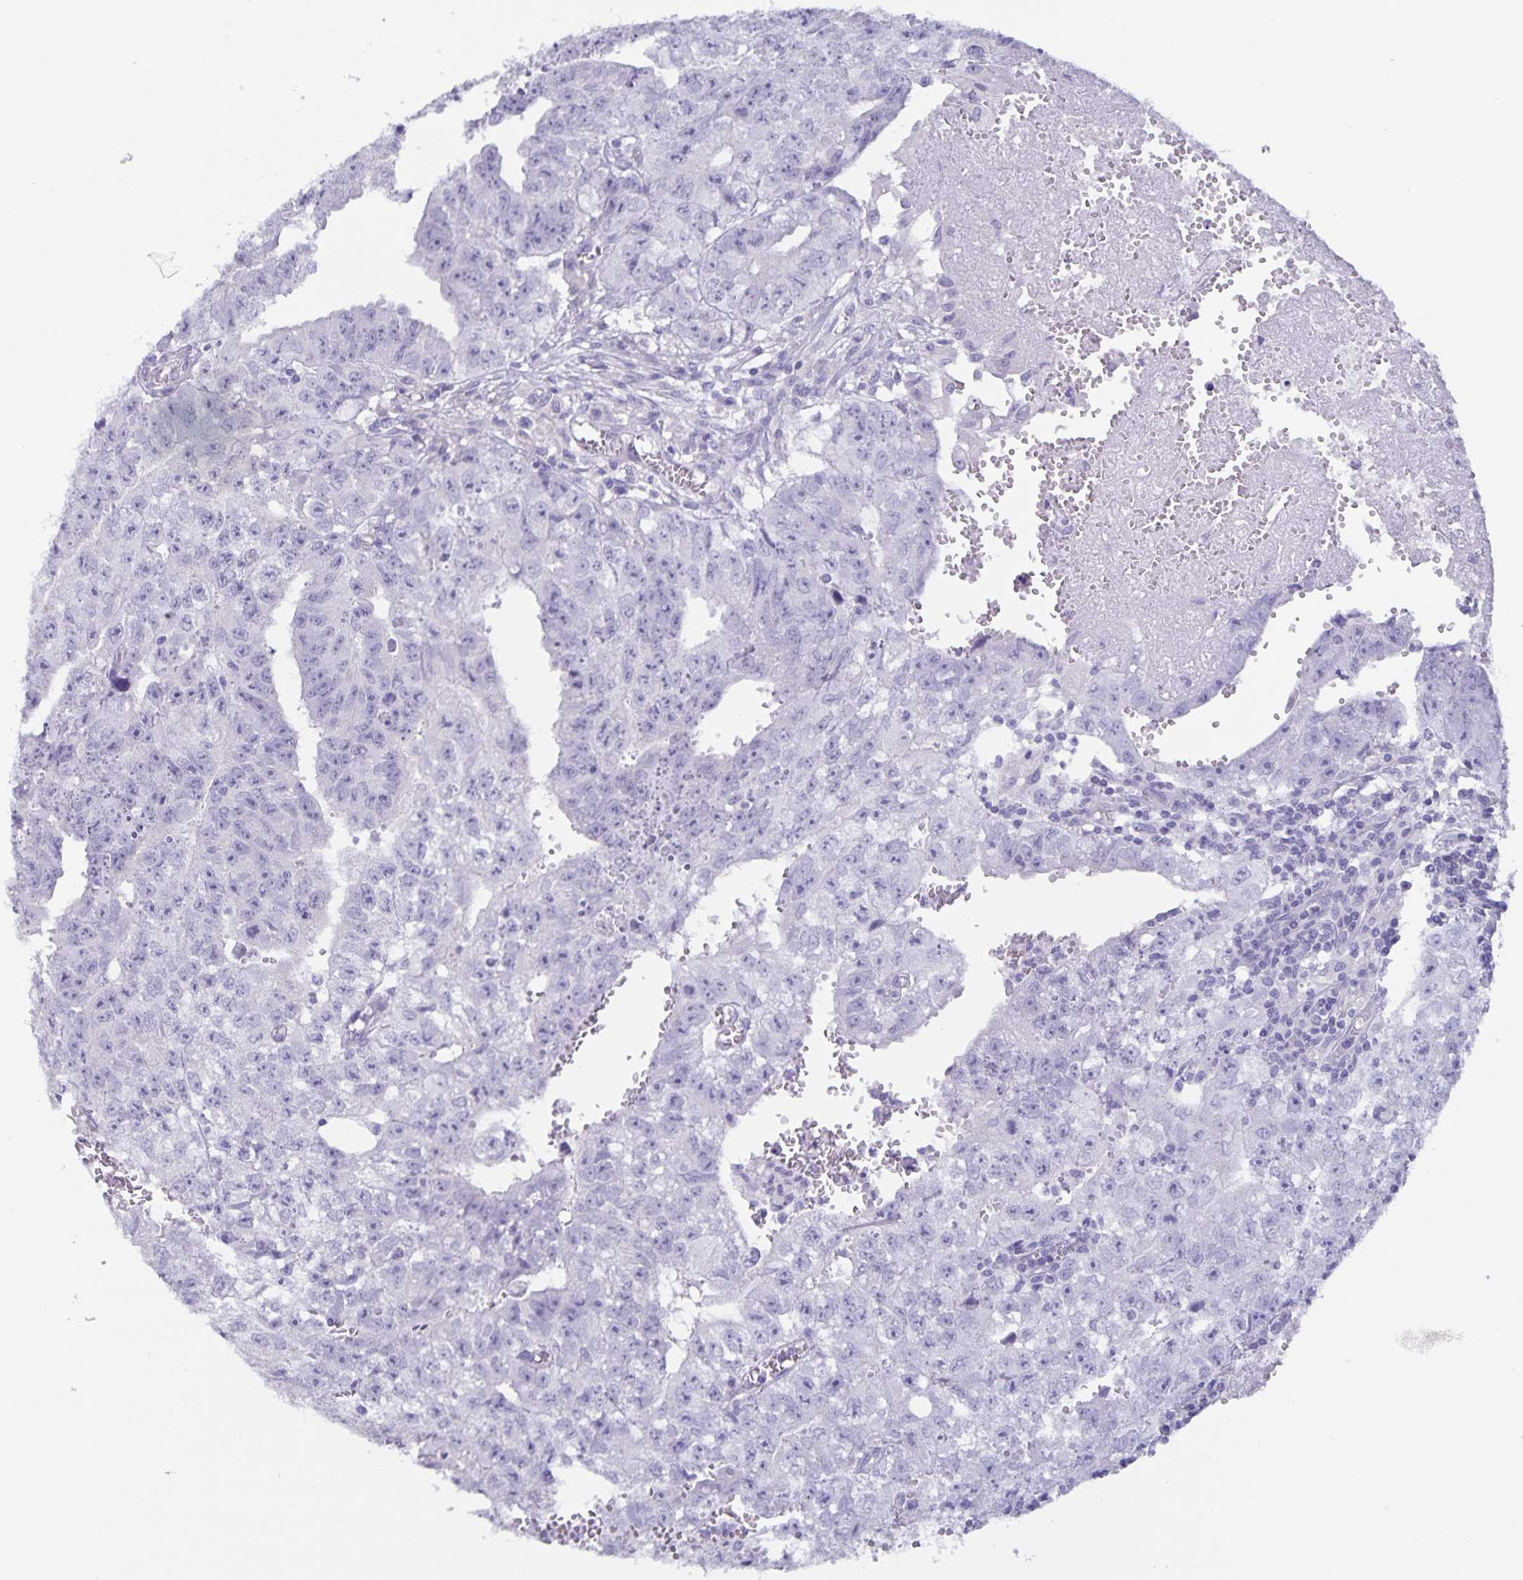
{"staining": {"intensity": "negative", "quantity": "none", "location": "none"}, "tissue": "testis cancer", "cell_type": "Tumor cells", "image_type": "cancer", "snomed": [{"axis": "morphology", "description": "Carcinoma, Embryonal, NOS"}, {"axis": "morphology", "description": "Teratoma, malignant, NOS"}, {"axis": "topography", "description": "Testis"}], "caption": "This image is of testis cancer stained with IHC to label a protein in brown with the nuclei are counter-stained blue. There is no expression in tumor cells.", "gene": "AQP4", "patient": {"sex": "male", "age": 24}}